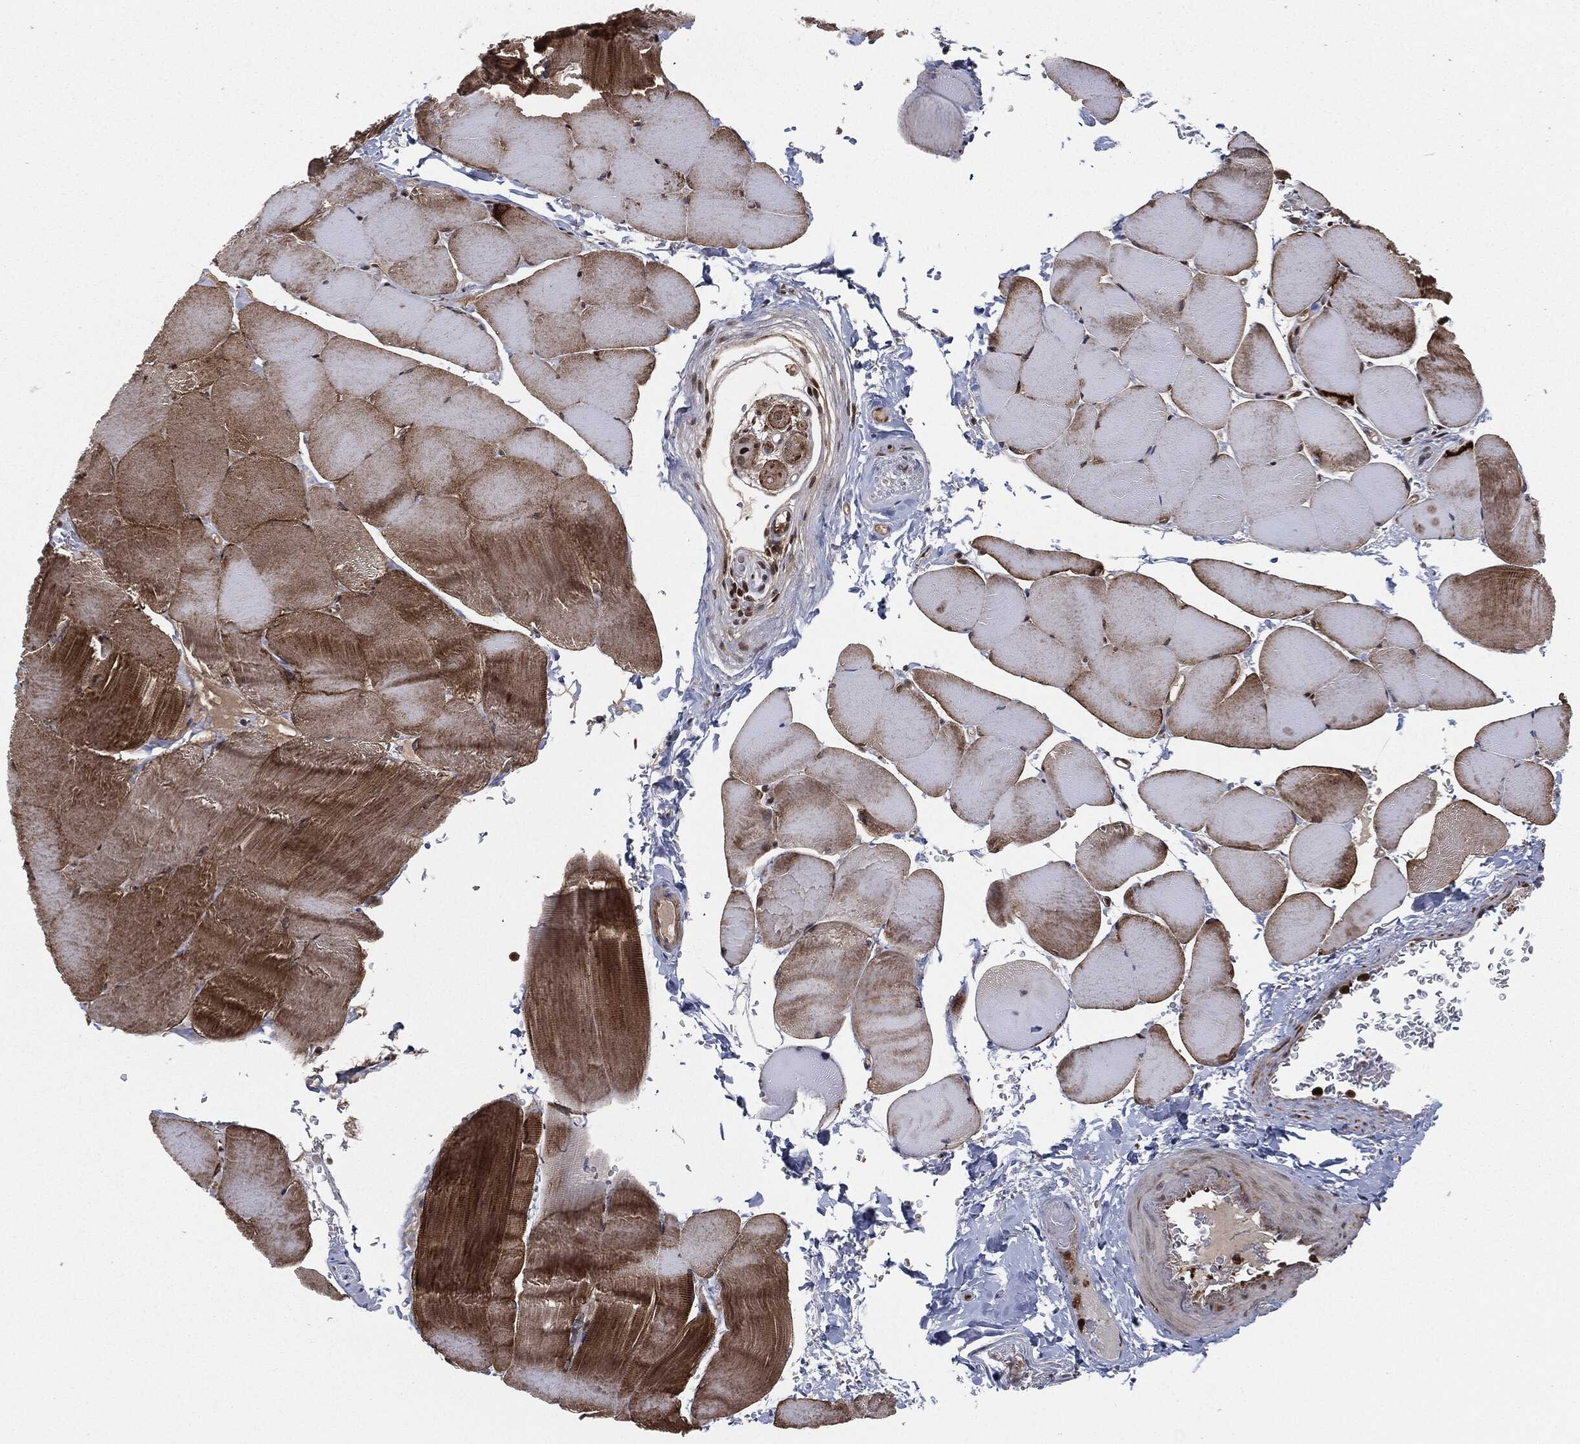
{"staining": {"intensity": "moderate", "quantity": "<25%", "location": "cytoplasmic/membranous"}, "tissue": "skeletal muscle", "cell_type": "Myocytes", "image_type": "normal", "snomed": [{"axis": "morphology", "description": "Normal tissue, NOS"}, {"axis": "topography", "description": "Skeletal muscle"}], "caption": "Skeletal muscle stained for a protein demonstrates moderate cytoplasmic/membranous positivity in myocytes. (DAB (3,3'-diaminobenzidine) IHC, brown staining for protein, blue staining for nuclei).", "gene": "CAPRIN2", "patient": {"sex": "female", "age": 37}}